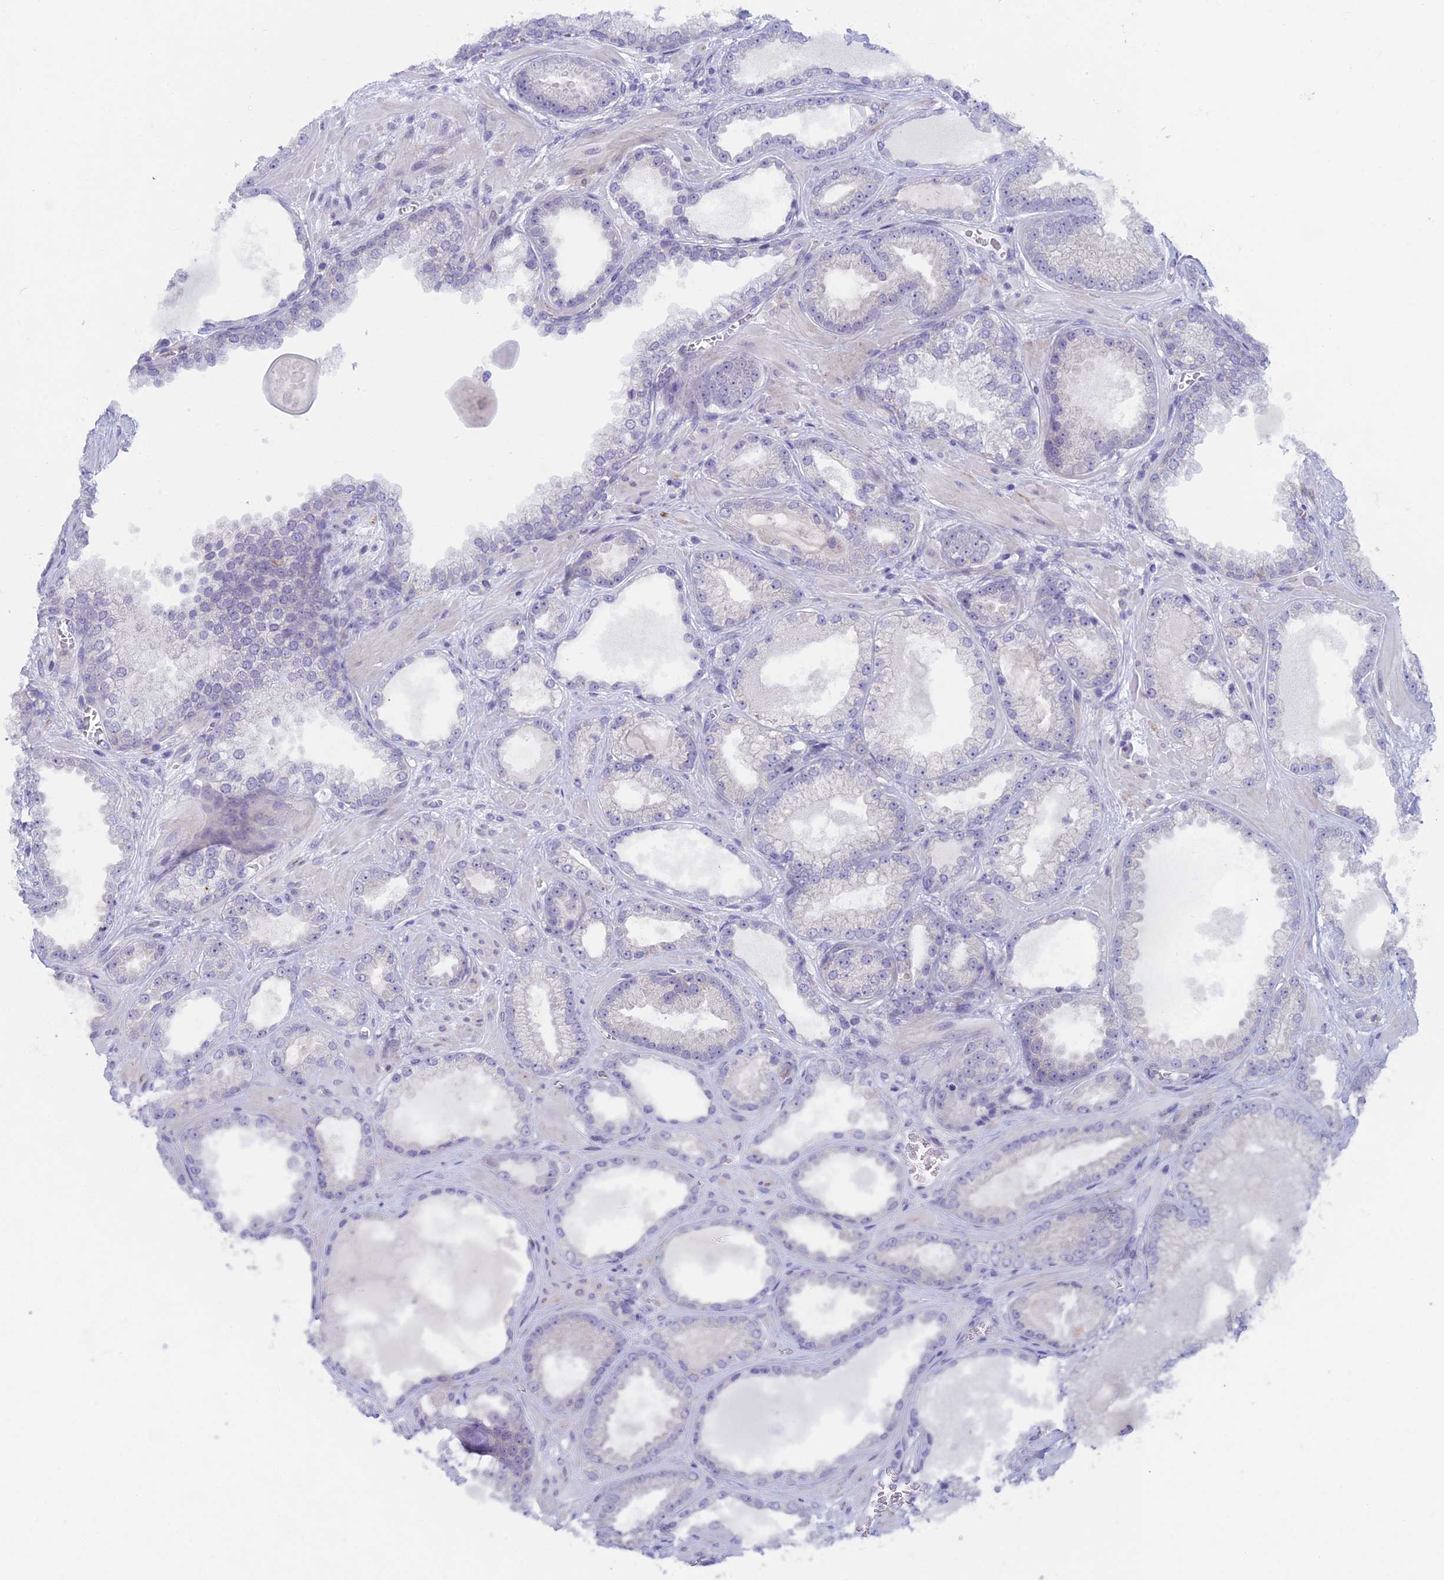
{"staining": {"intensity": "negative", "quantity": "none", "location": "none"}, "tissue": "prostate cancer", "cell_type": "Tumor cells", "image_type": "cancer", "snomed": [{"axis": "morphology", "description": "Adenocarcinoma, Low grade"}, {"axis": "topography", "description": "Prostate"}], "caption": "A micrograph of human low-grade adenocarcinoma (prostate) is negative for staining in tumor cells.", "gene": "PPP1R26", "patient": {"sex": "male", "age": 57}}